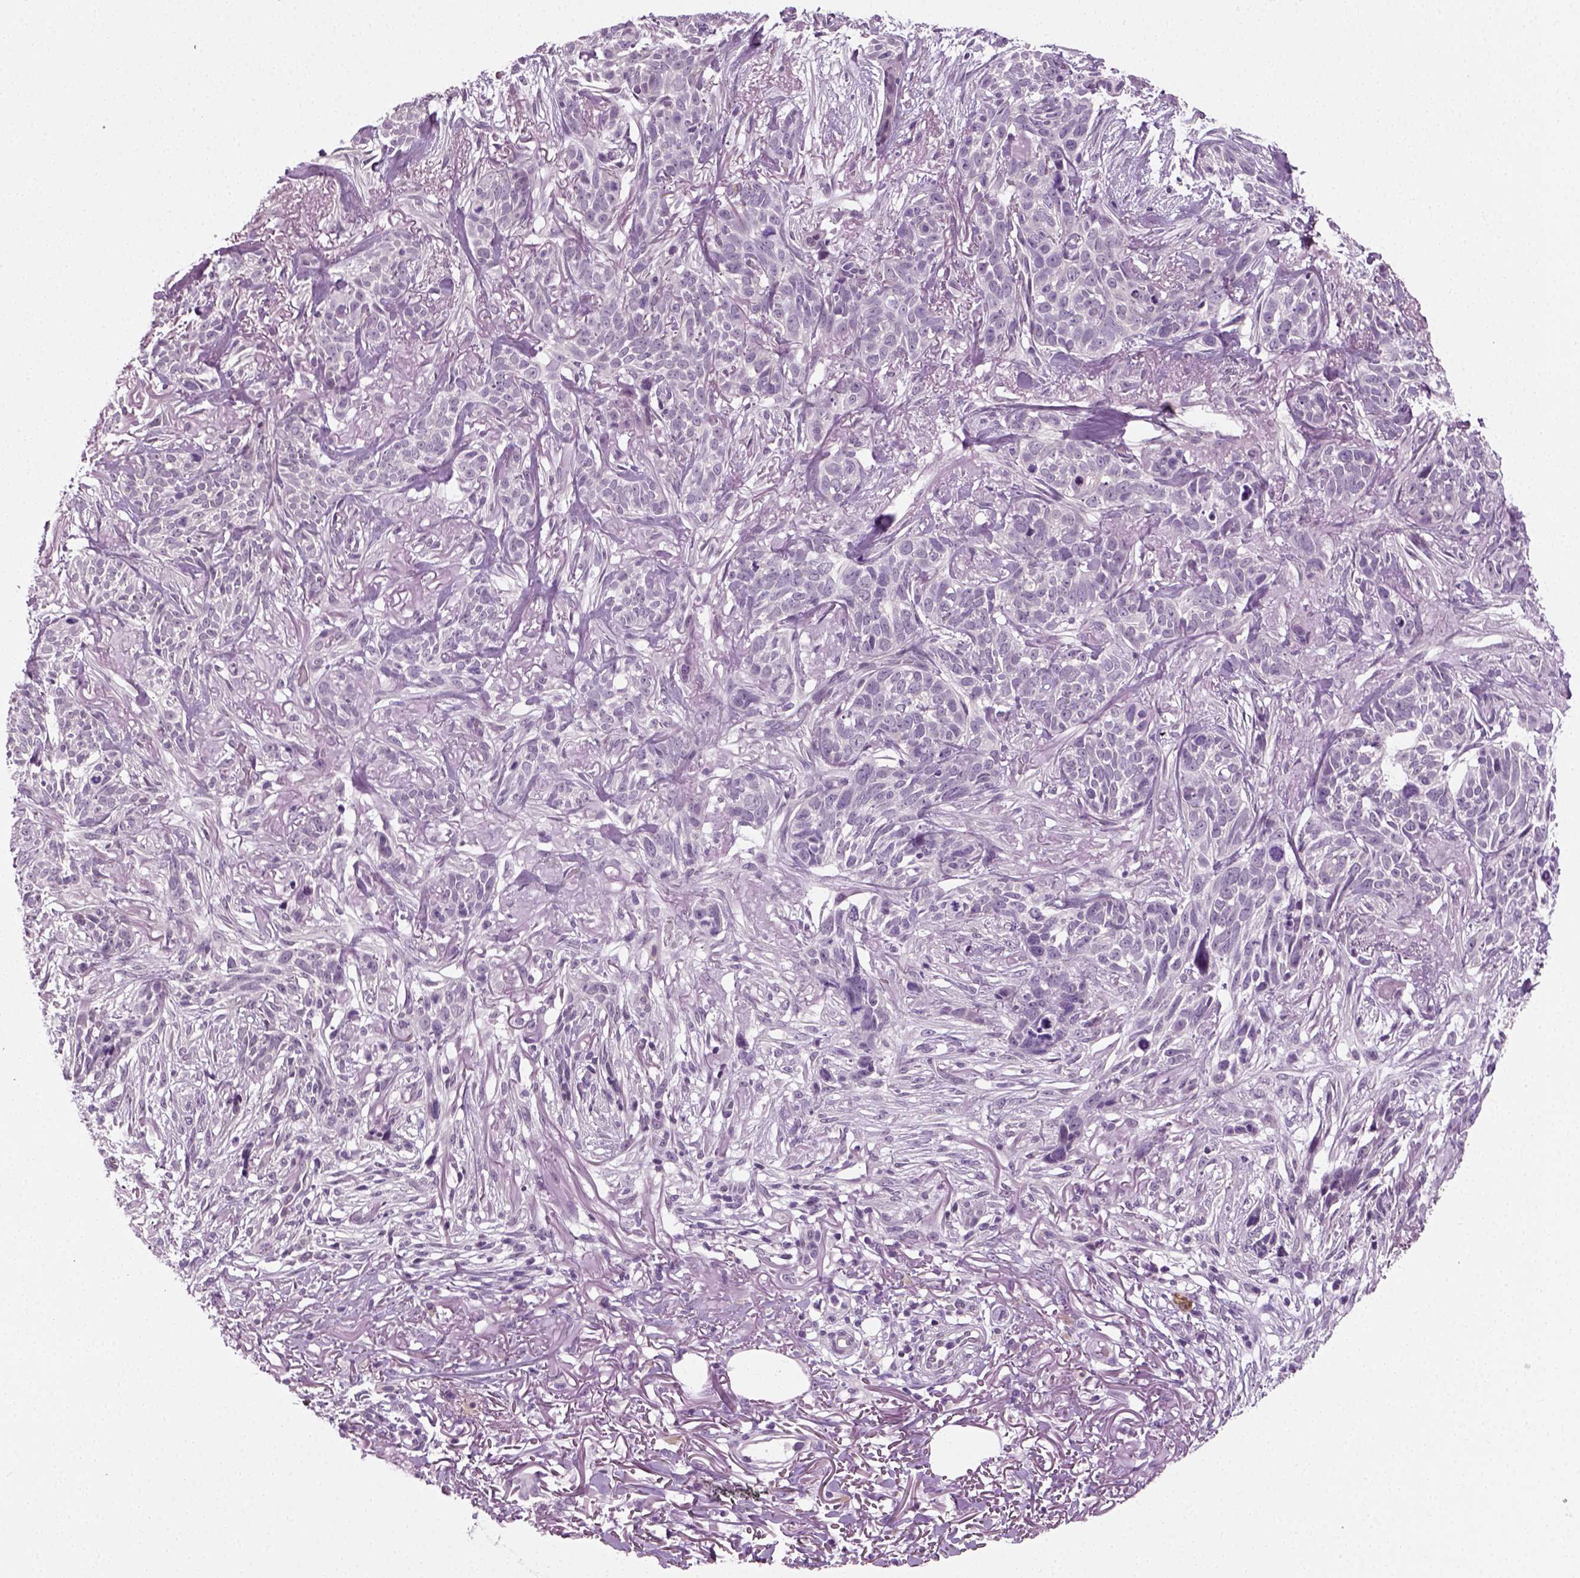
{"staining": {"intensity": "negative", "quantity": "none", "location": "none"}, "tissue": "skin cancer", "cell_type": "Tumor cells", "image_type": "cancer", "snomed": [{"axis": "morphology", "description": "Basal cell carcinoma"}, {"axis": "topography", "description": "Skin"}], "caption": "There is no significant staining in tumor cells of skin cancer.", "gene": "SPATA31E1", "patient": {"sex": "male", "age": 74}}